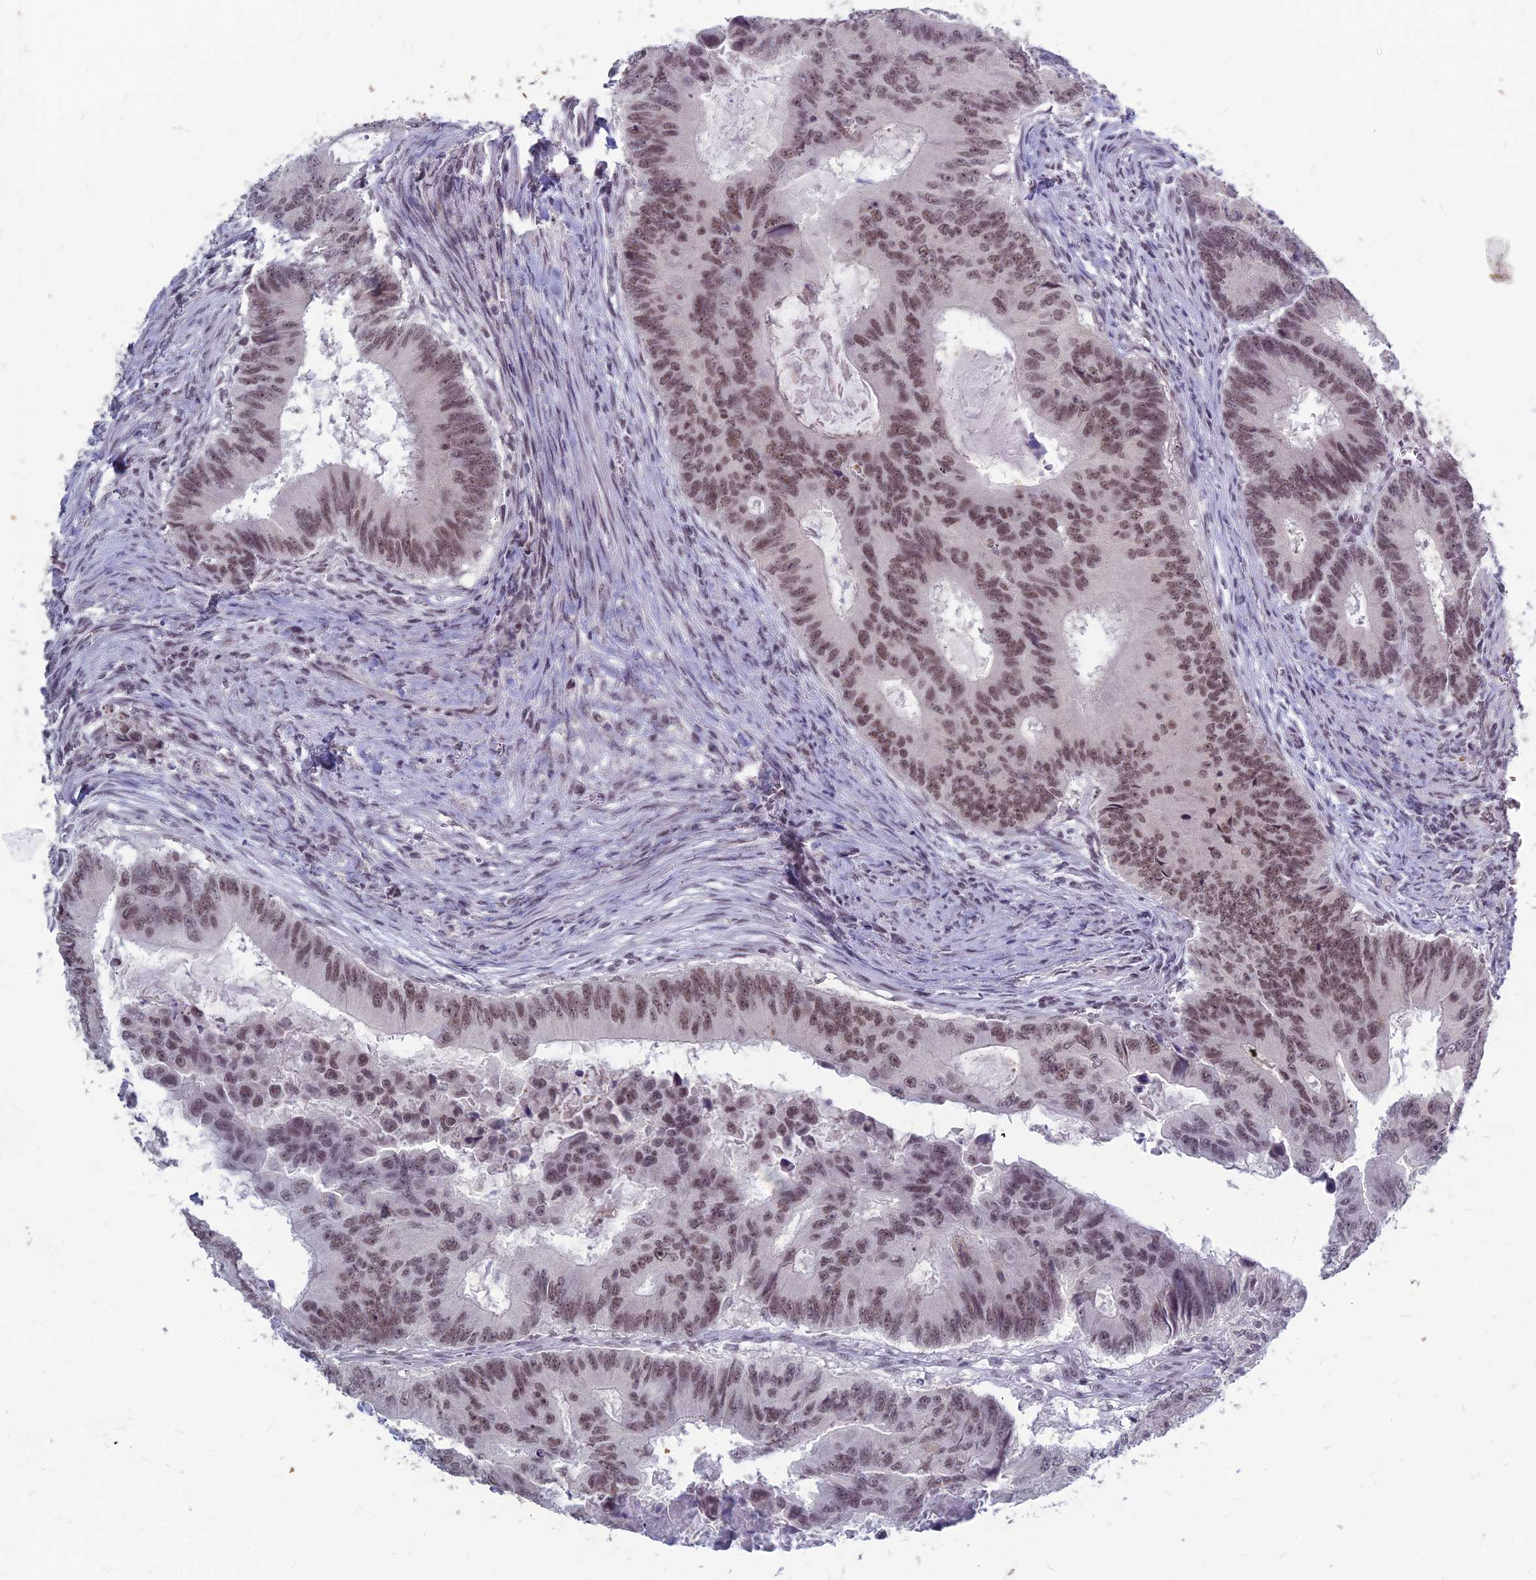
{"staining": {"intensity": "moderate", "quantity": ">75%", "location": "nuclear"}, "tissue": "colorectal cancer", "cell_type": "Tumor cells", "image_type": "cancer", "snomed": [{"axis": "morphology", "description": "Adenocarcinoma, NOS"}, {"axis": "topography", "description": "Colon"}], "caption": "Immunohistochemical staining of colorectal cancer exhibits moderate nuclear protein positivity in about >75% of tumor cells.", "gene": "KAT7", "patient": {"sex": "male", "age": 85}}